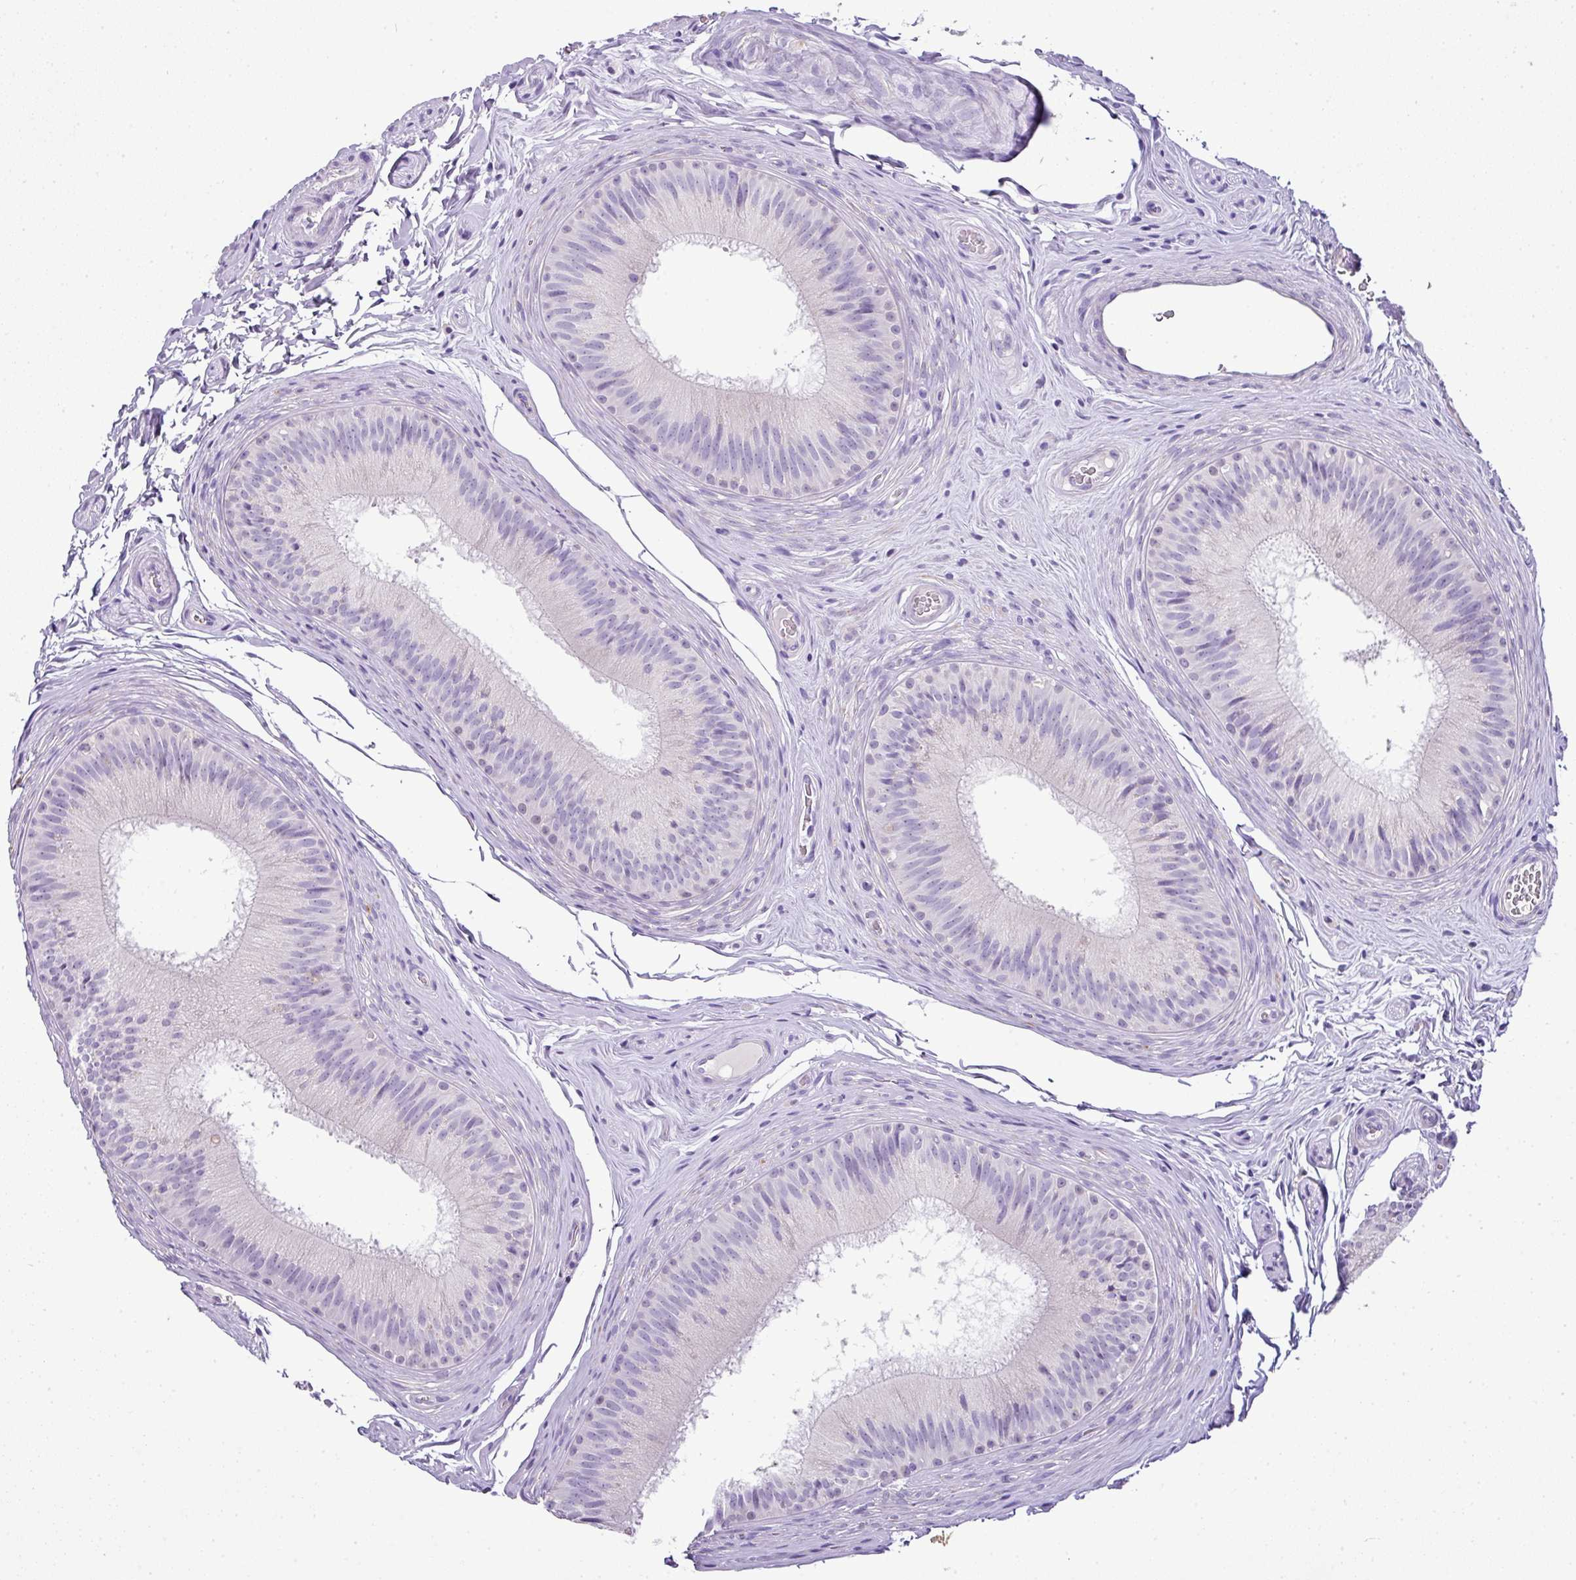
{"staining": {"intensity": "negative", "quantity": "none", "location": "none"}, "tissue": "epididymis", "cell_type": "Glandular cells", "image_type": "normal", "snomed": [{"axis": "morphology", "description": "Normal tissue, NOS"}, {"axis": "topography", "description": "Epididymis"}], "caption": "DAB immunohistochemical staining of normal human epididymis demonstrates no significant positivity in glandular cells.", "gene": "BCL11A", "patient": {"sex": "male", "age": 24}}